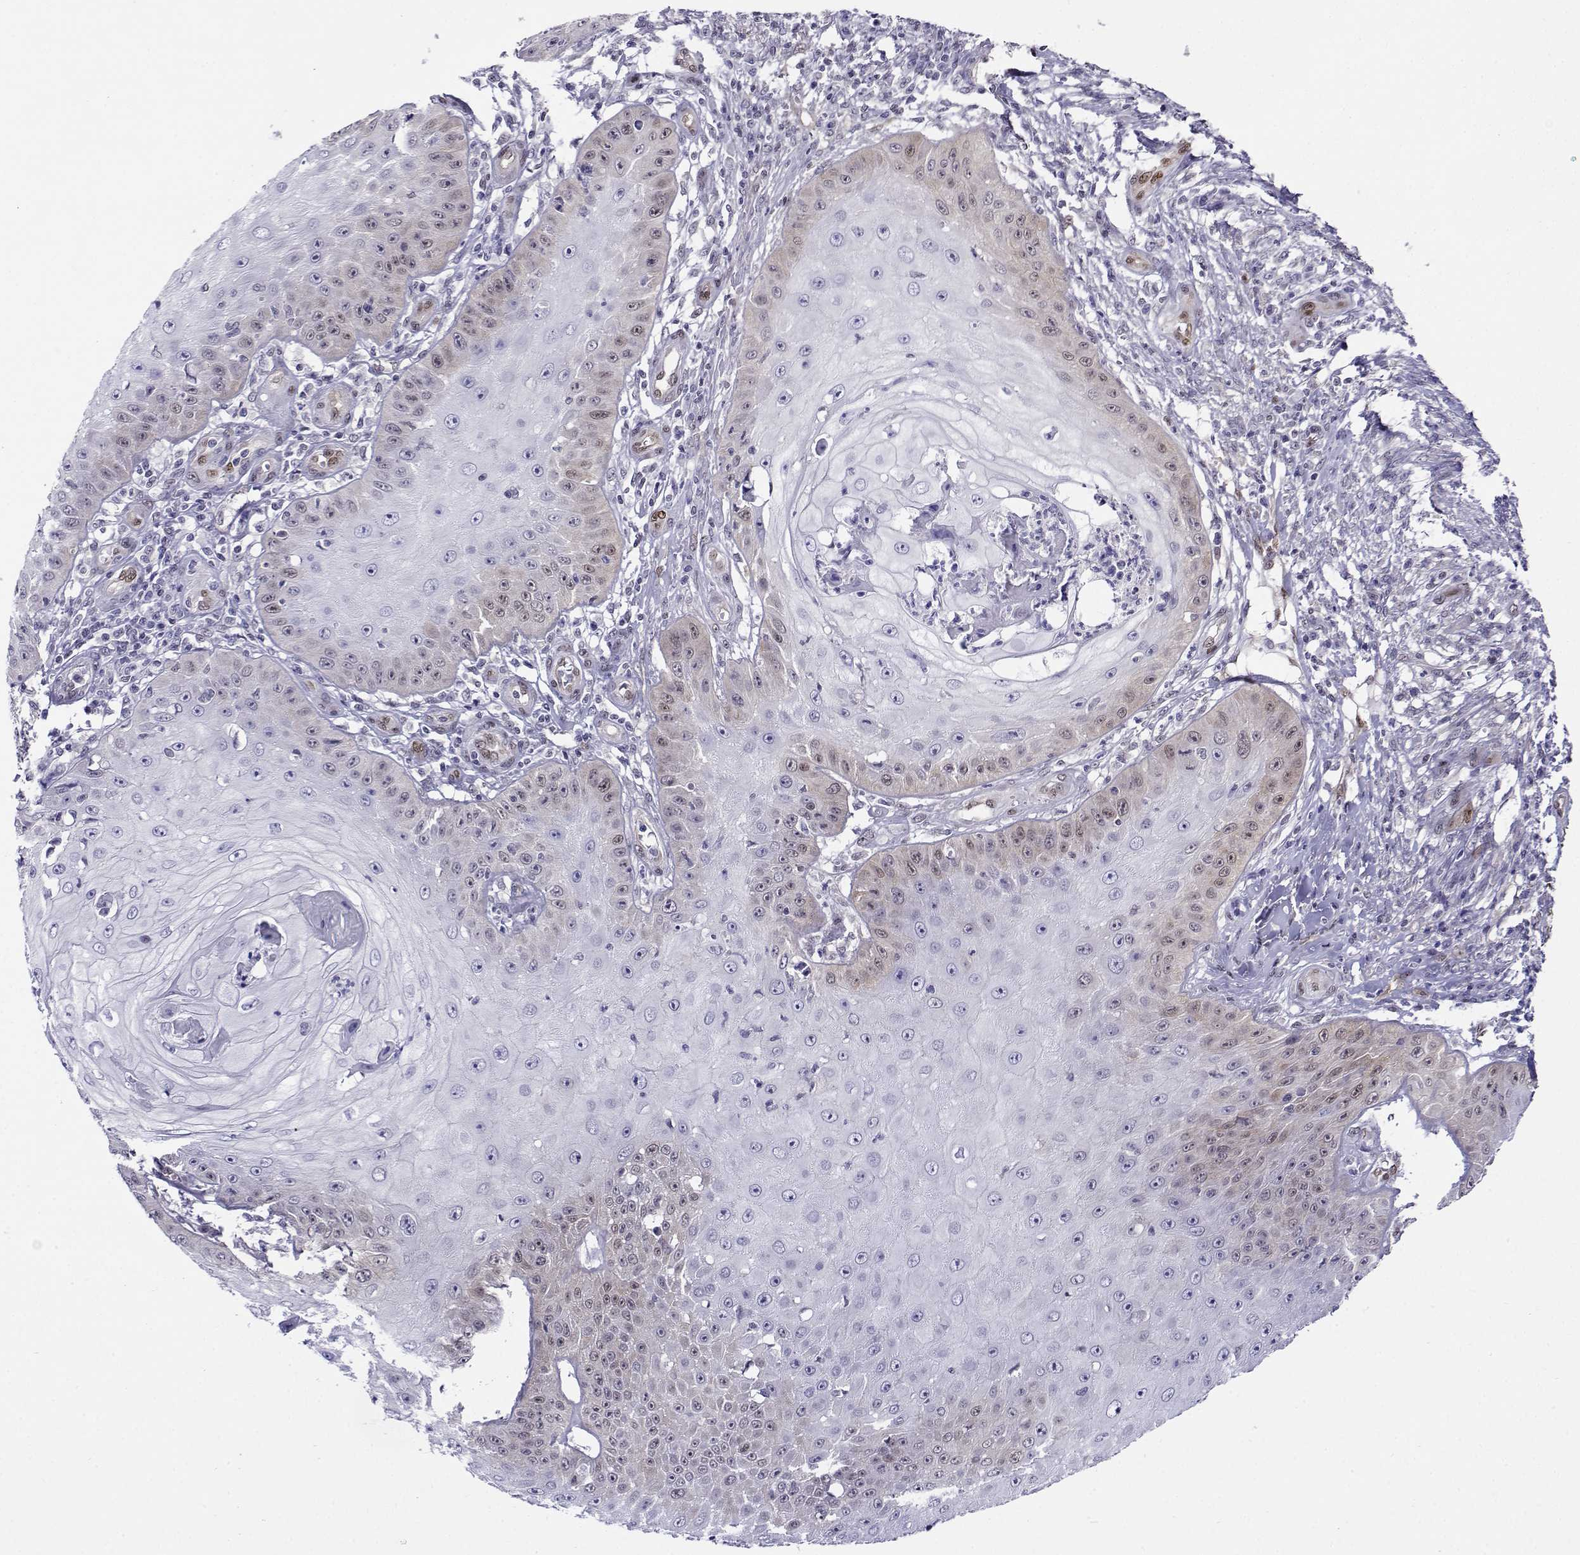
{"staining": {"intensity": "weak", "quantity": "<25%", "location": "nuclear"}, "tissue": "skin cancer", "cell_type": "Tumor cells", "image_type": "cancer", "snomed": [{"axis": "morphology", "description": "Squamous cell carcinoma, NOS"}, {"axis": "topography", "description": "Skin"}], "caption": "Immunohistochemistry histopathology image of neoplastic tissue: human skin squamous cell carcinoma stained with DAB demonstrates no significant protein expression in tumor cells.", "gene": "ERF", "patient": {"sex": "male", "age": 70}}